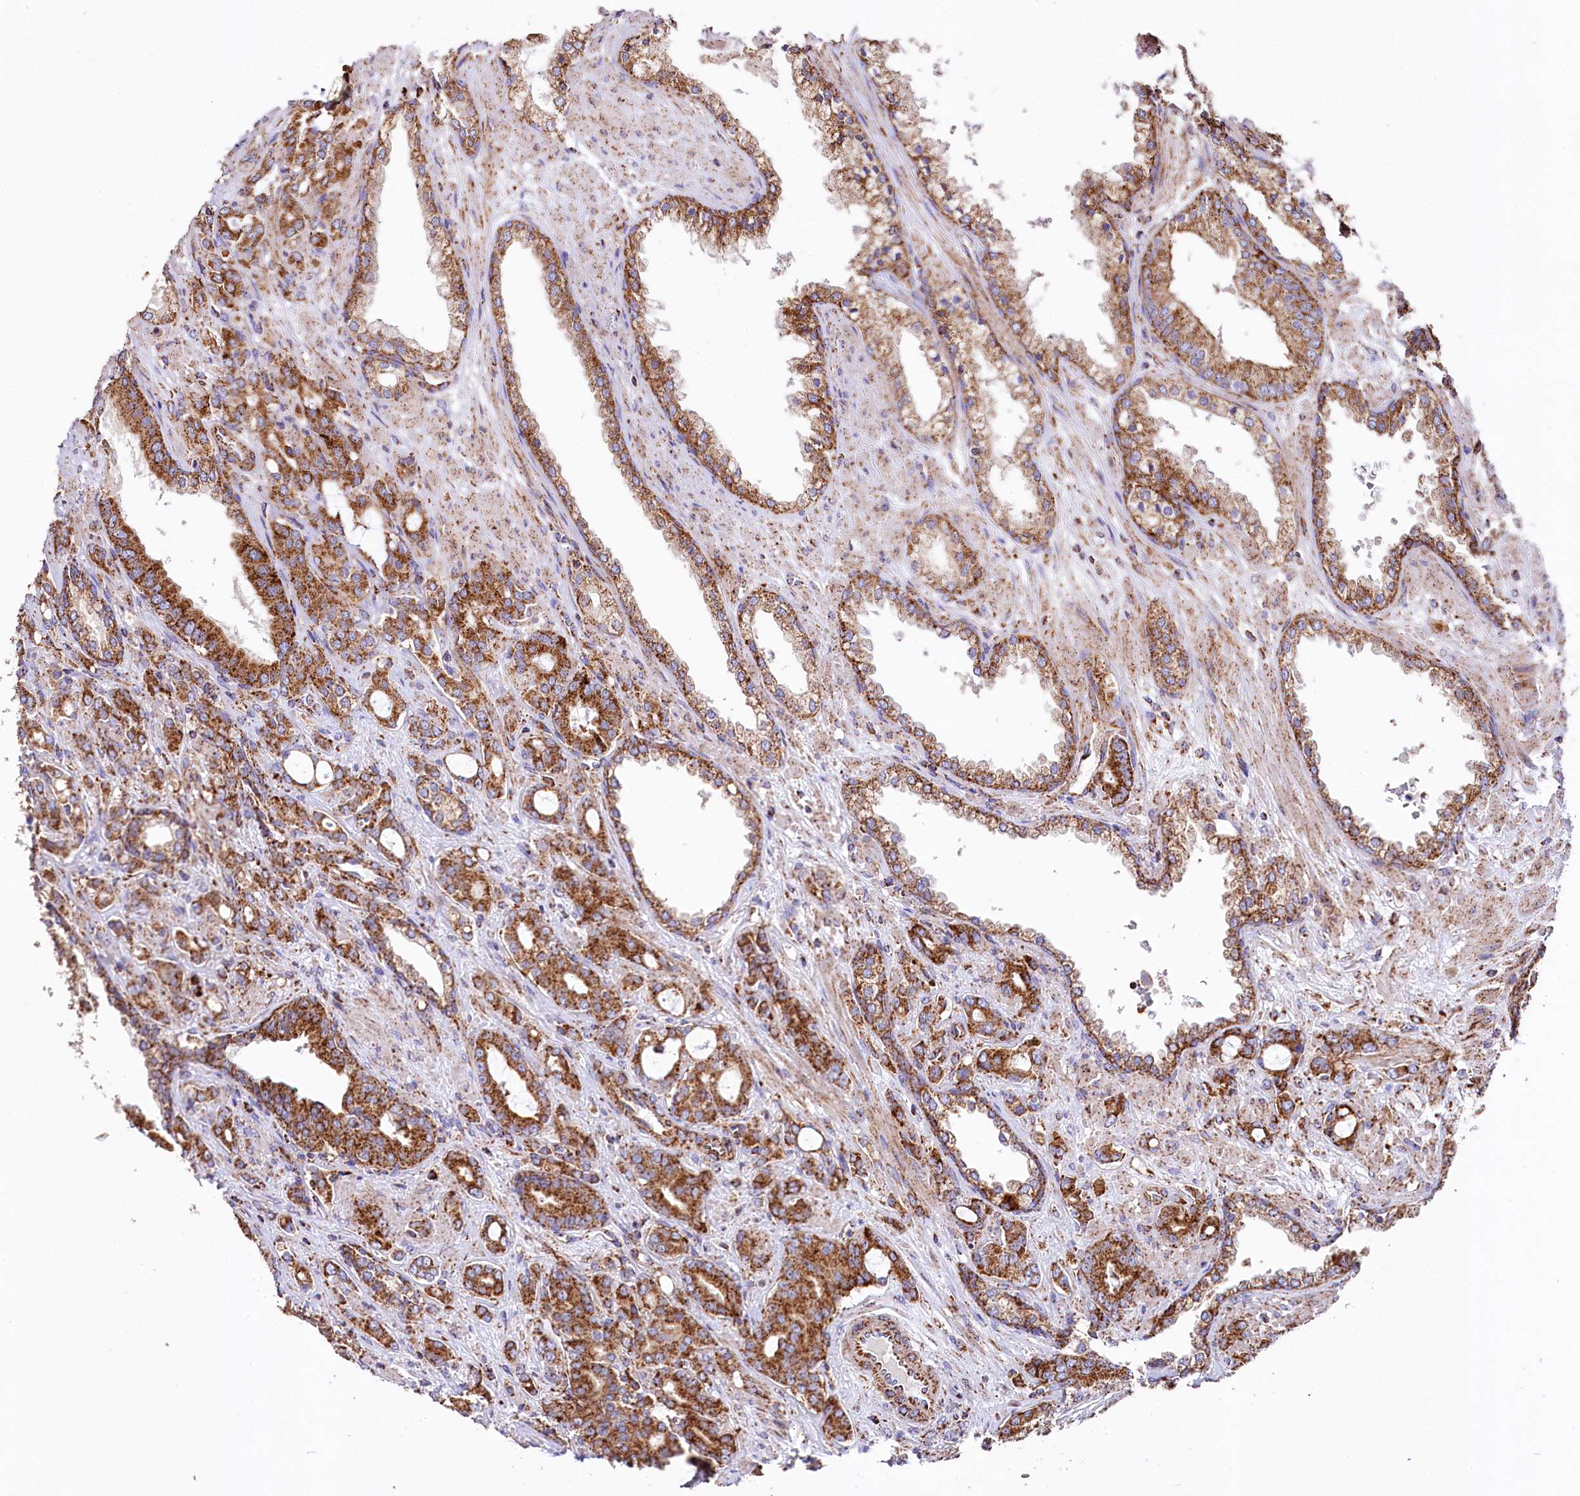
{"staining": {"intensity": "strong", "quantity": ">75%", "location": "cytoplasmic/membranous"}, "tissue": "prostate cancer", "cell_type": "Tumor cells", "image_type": "cancer", "snomed": [{"axis": "morphology", "description": "Adenocarcinoma, High grade"}, {"axis": "topography", "description": "Prostate"}], "caption": "Protein expression analysis of human prostate cancer (high-grade adenocarcinoma) reveals strong cytoplasmic/membranous expression in approximately >75% of tumor cells.", "gene": "APLP2", "patient": {"sex": "male", "age": 72}}